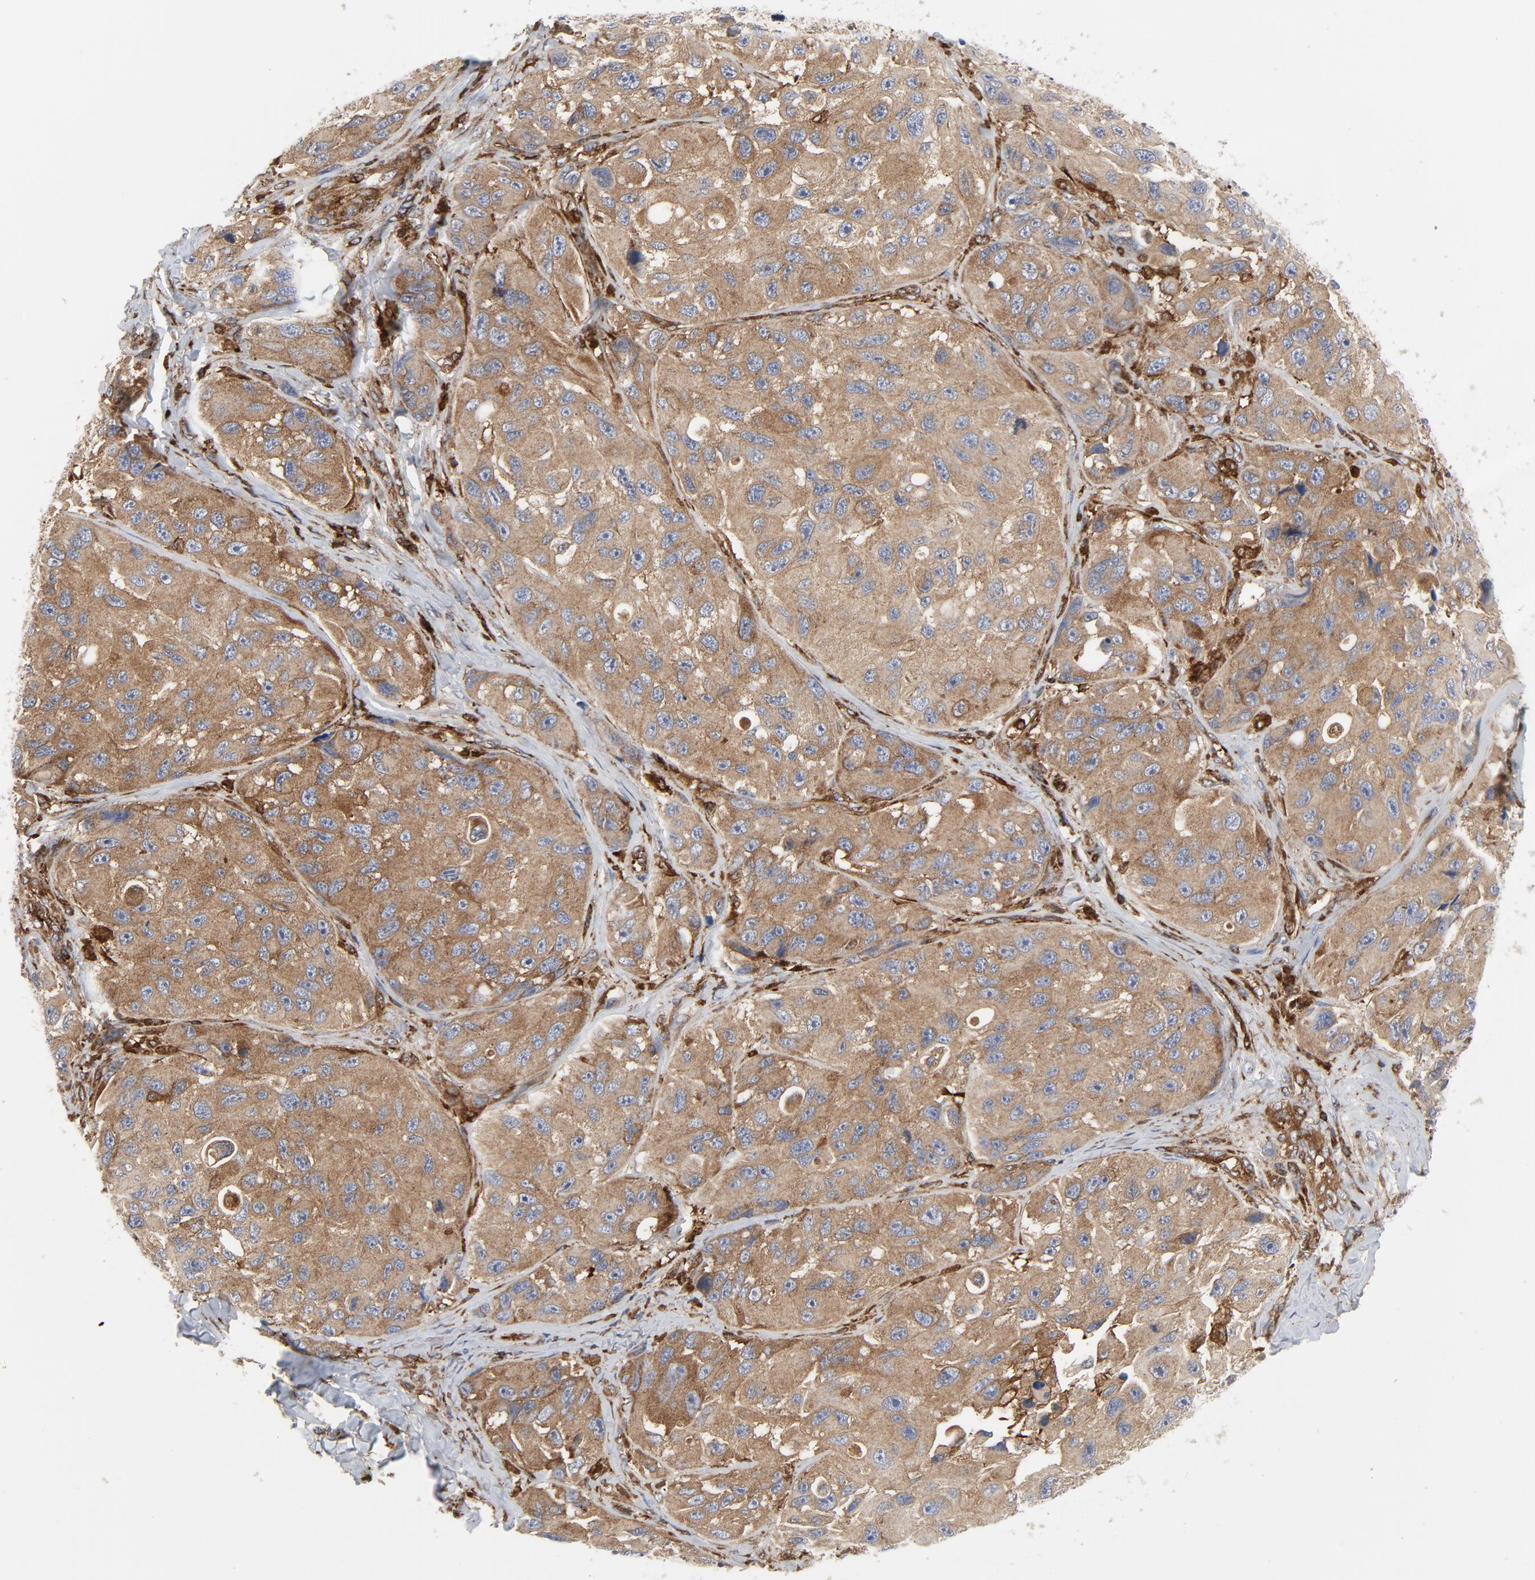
{"staining": {"intensity": "moderate", "quantity": ">75%", "location": "cytoplasmic/membranous"}, "tissue": "melanoma", "cell_type": "Tumor cells", "image_type": "cancer", "snomed": [{"axis": "morphology", "description": "Malignant melanoma, NOS"}, {"axis": "topography", "description": "Skin"}], "caption": "Melanoma stained for a protein demonstrates moderate cytoplasmic/membranous positivity in tumor cells.", "gene": "YES1", "patient": {"sex": "female", "age": 73}}